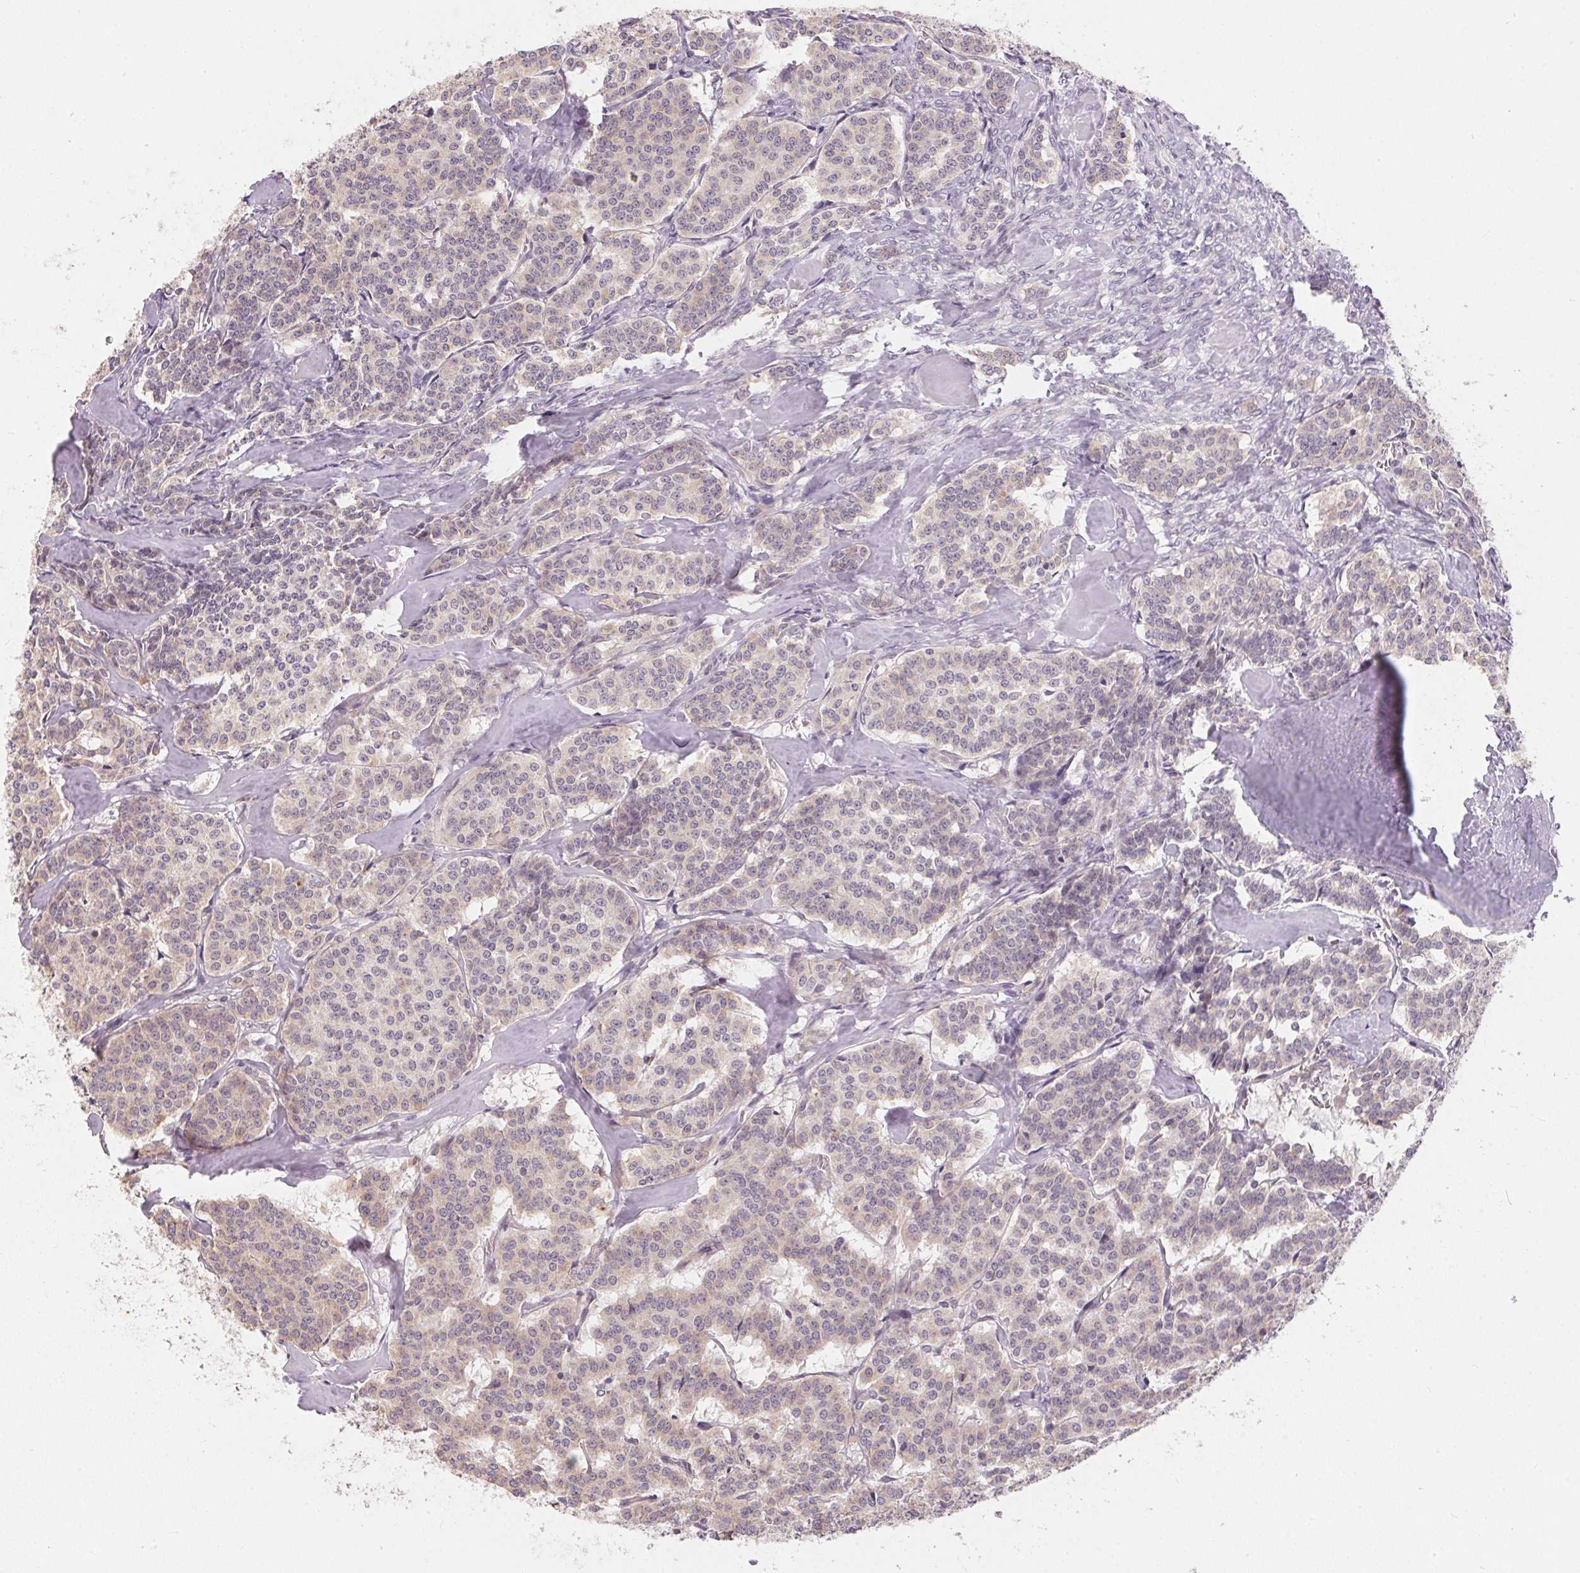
{"staining": {"intensity": "weak", "quantity": "<25%", "location": "cytoplasmic/membranous"}, "tissue": "carcinoid", "cell_type": "Tumor cells", "image_type": "cancer", "snomed": [{"axis": "morphology", "description": "Carcinoid, malignant, NOS"}, {"axis": "topography", "description": "Lung"}], "caption": "Tumor cells are negative for brown protein staining in carcinoid. The staining was performed using DAB (3,3'-diaminobenzidine) to visualize the protein expression in brown, while the nuclei were stained in blue with hematoxylin (Magnification: 20x).", "gene": "GDAP1L1", "patient": {"sex": "female", "age": 46}}